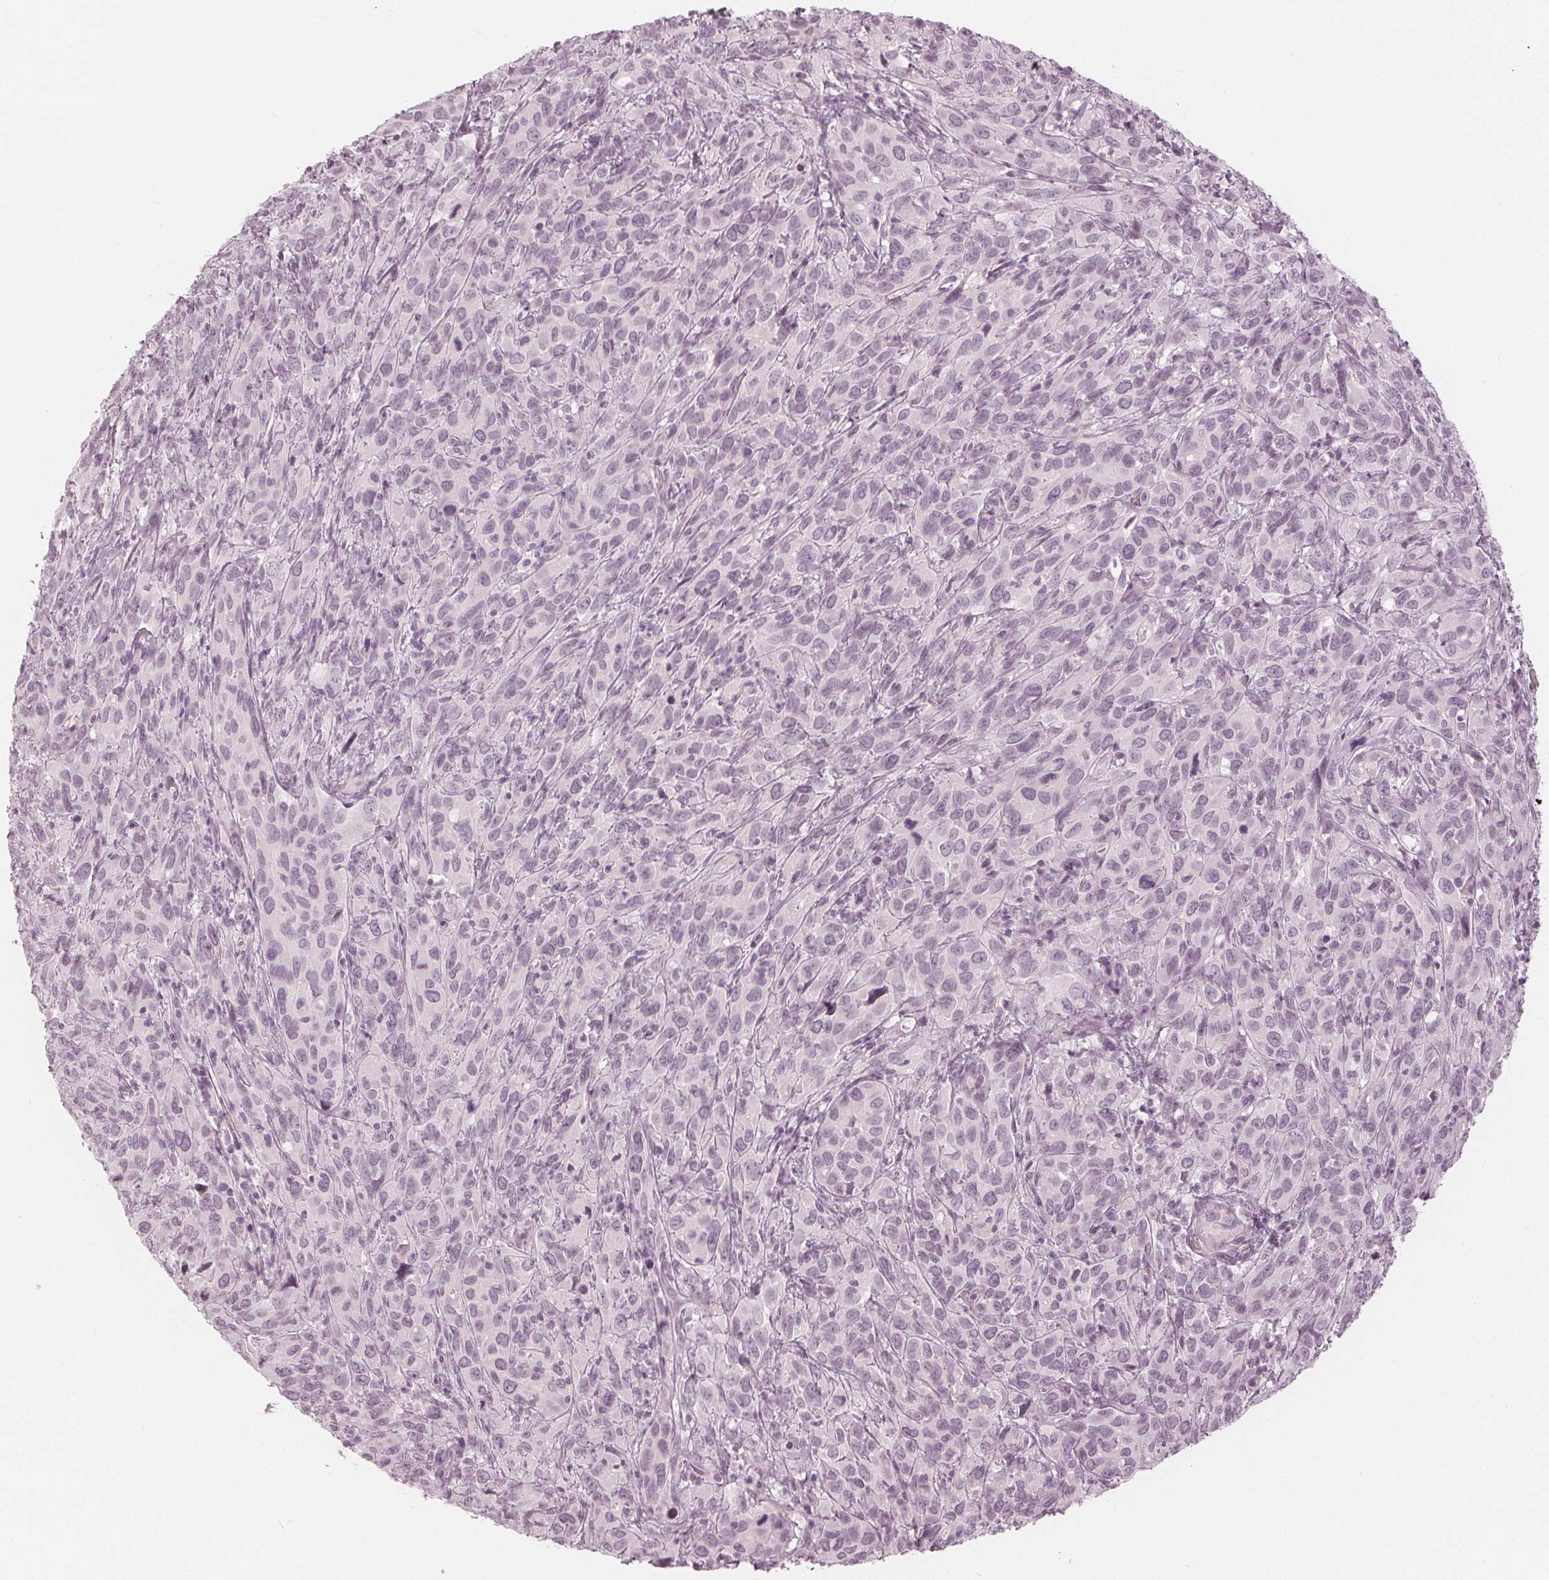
{"staining": {"intensity": "negative", "quantity": "none", "location": "none"}, "tissue": "cervical cancer", "cell_type": "Tumor cells", "image_type": "cancer", "snomed": [{"axis": "morphology", "description": "Squamous cell carcinoma, NOS"}, {"axis": "topography", "description": "Cervix"}], "caption": "A micrograph of cervical squamous cell carcinoma stained for a protein demonstrates no brown staining in tumor cells.", "gene": "PAEP", "patient": {"sex": "female", "age": 51}}